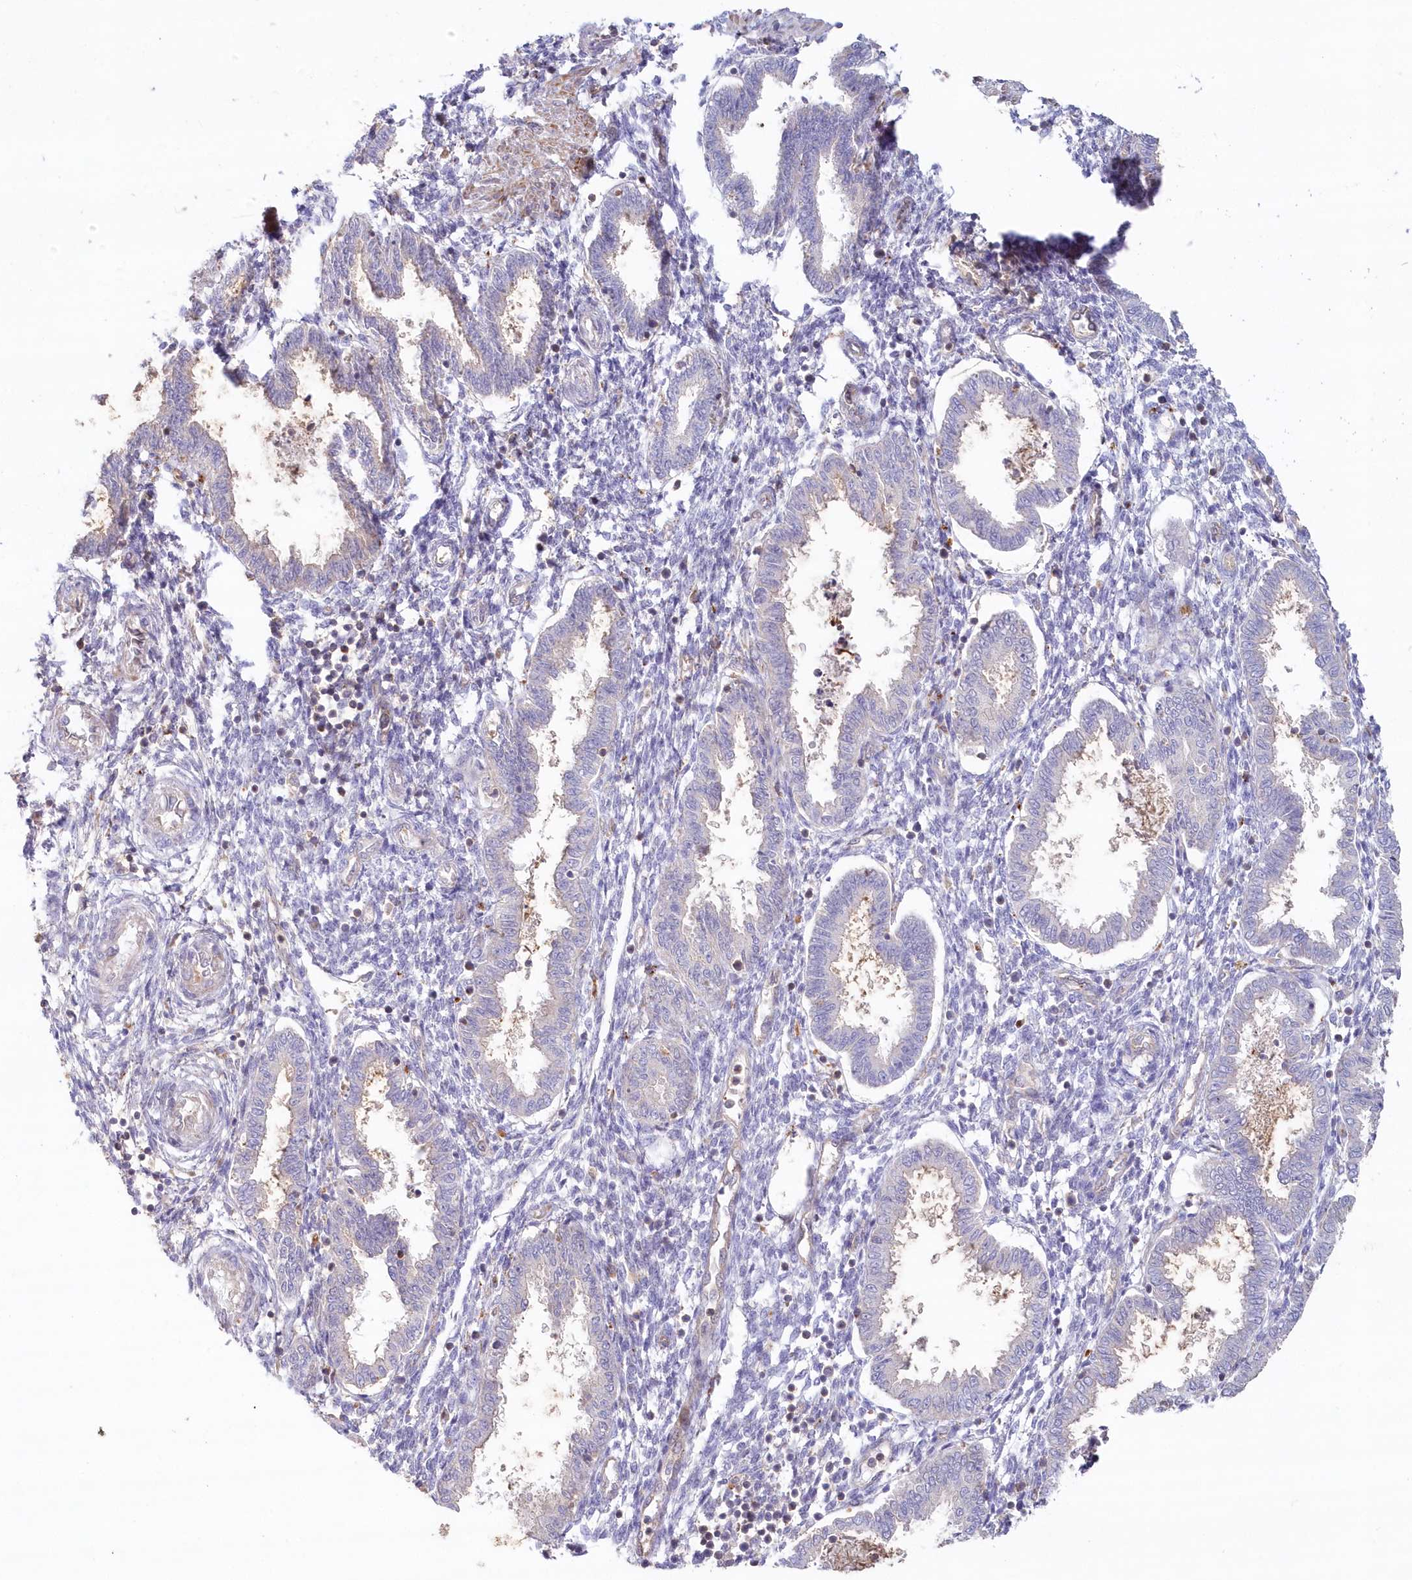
{"staining": {"intensity": "negative", "quantity": "none", "location": "none"}, "tissue": "endometrium", "cell_type": "Cells in endometrial stroma", "image_type": "normal", "snomed": [{"axis": "morphology", "description": "Normal tissue, NOS"}, {"axis": "topography", "description": "Endometrium"}], "caption": "High power microscopy image of an IHC image of benign endometrium, revealing no significant staining in cells in endometrial stroma.", "gene": "GBE1", "patient": {"sex": "female", "age": 33}}